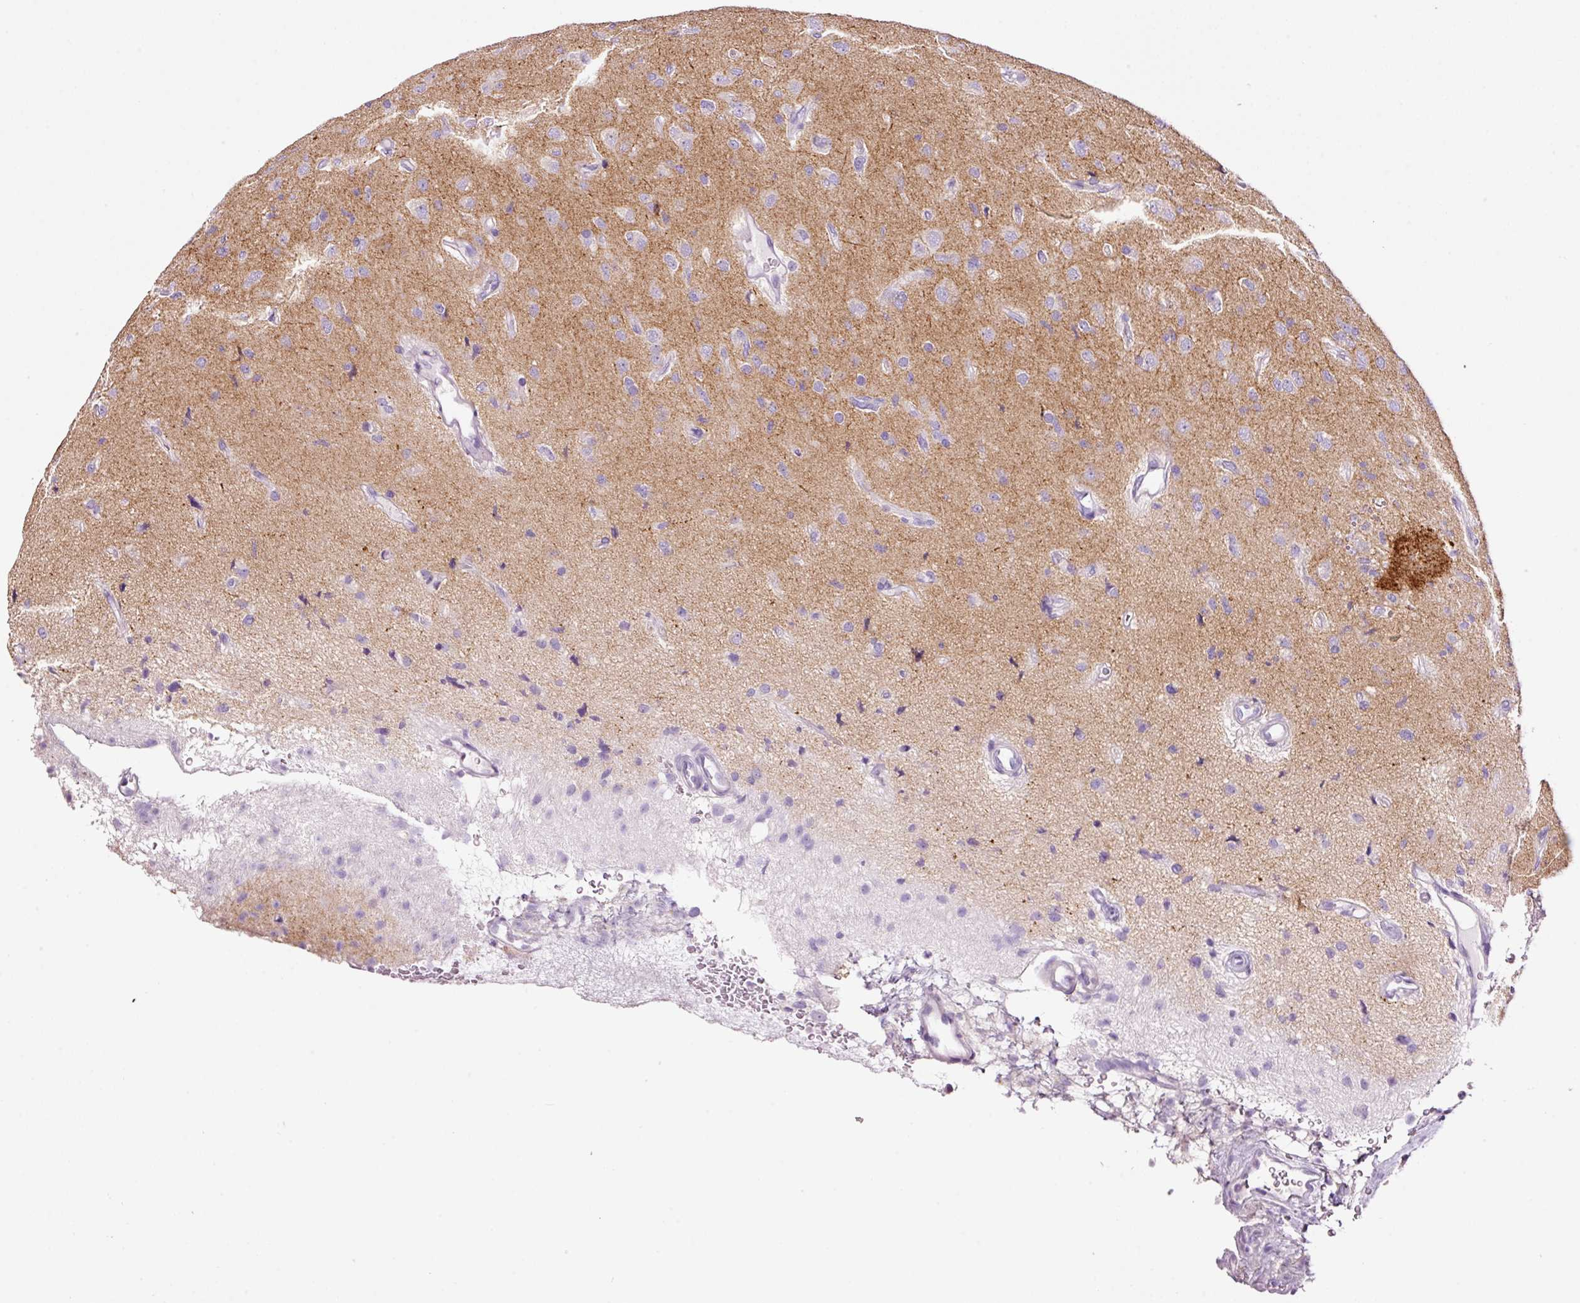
{"staining": {"intensity": "negative", "quantity": "none", "location": "none"}, "tissue": "glioma", "cell_type": "Tumor cells", "image_type": "cancer", "snomed": [{"axis": "morphology", "description": "Glioma, malignant, High grade"}, {"axis": "topography", "description": "Brain"}], "caption": "This micrograph is of glioma stained with IHC to label a protein in brown with the nuclei are counter-stained blue. There is no staining in tumor cells.", "gene": "PAM", "patient": {"sex": "male", "age": 77}}